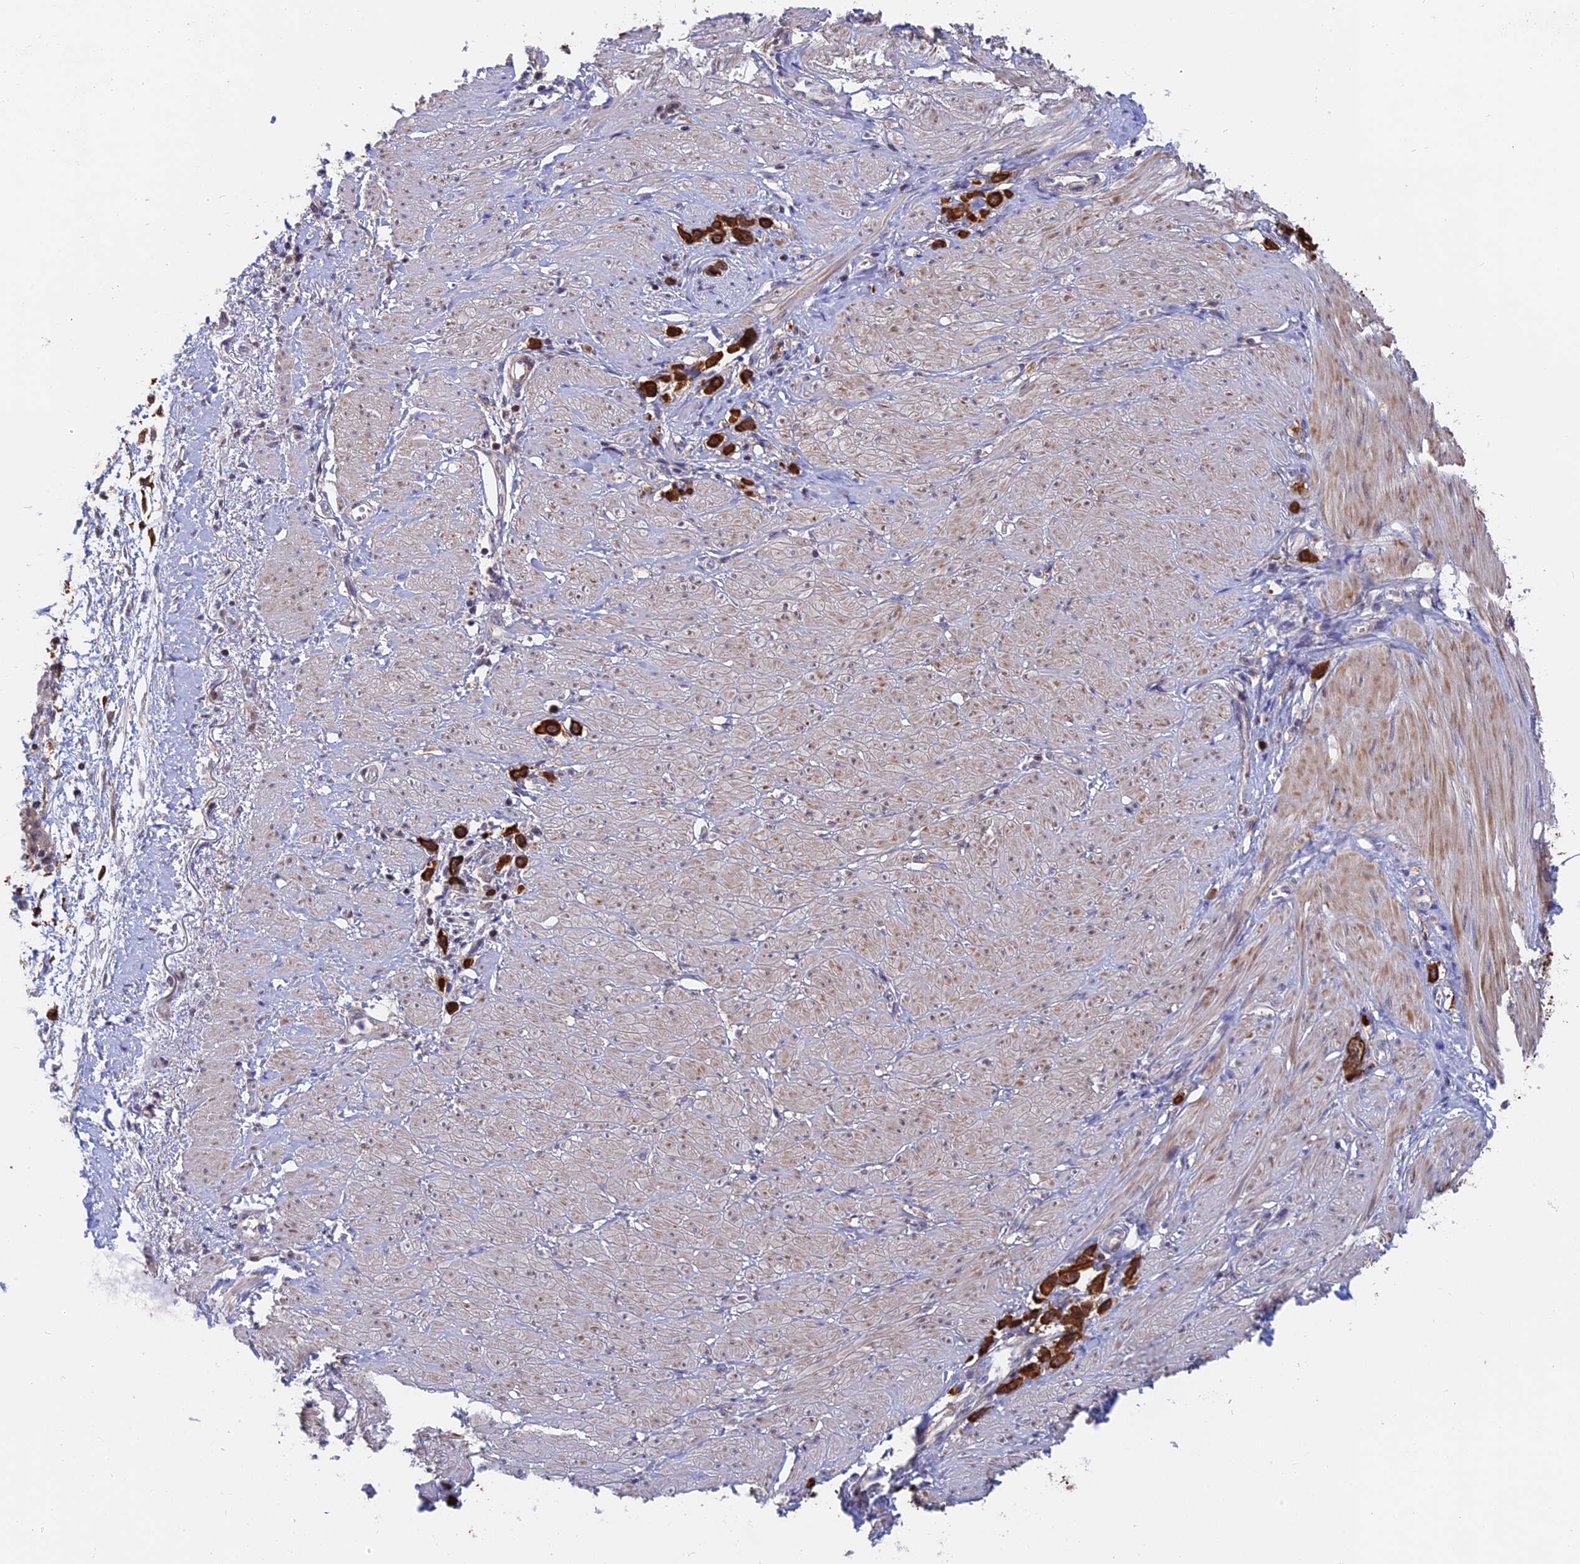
{"staining": {"intensity": "strong", "quantity": ">75%", "location": "cytoplasmic/membranous"}, "tissue": "stomach cancer", "cell_type": "Tumor cells", "image_type": "cancer", "snomed": [{"axis": "morphology", "description": "Adenocarcinoma, NOS"}, {"axis": "topography", "description": "Stomach"}], "caption": "Immunohistochemical staining of stomach cancer shows strong cytoplasmic/membranous protein staining in about >75% of tumor cells.", "gene": "STUB1", "patient": {"sex": "female", "age": 65}}